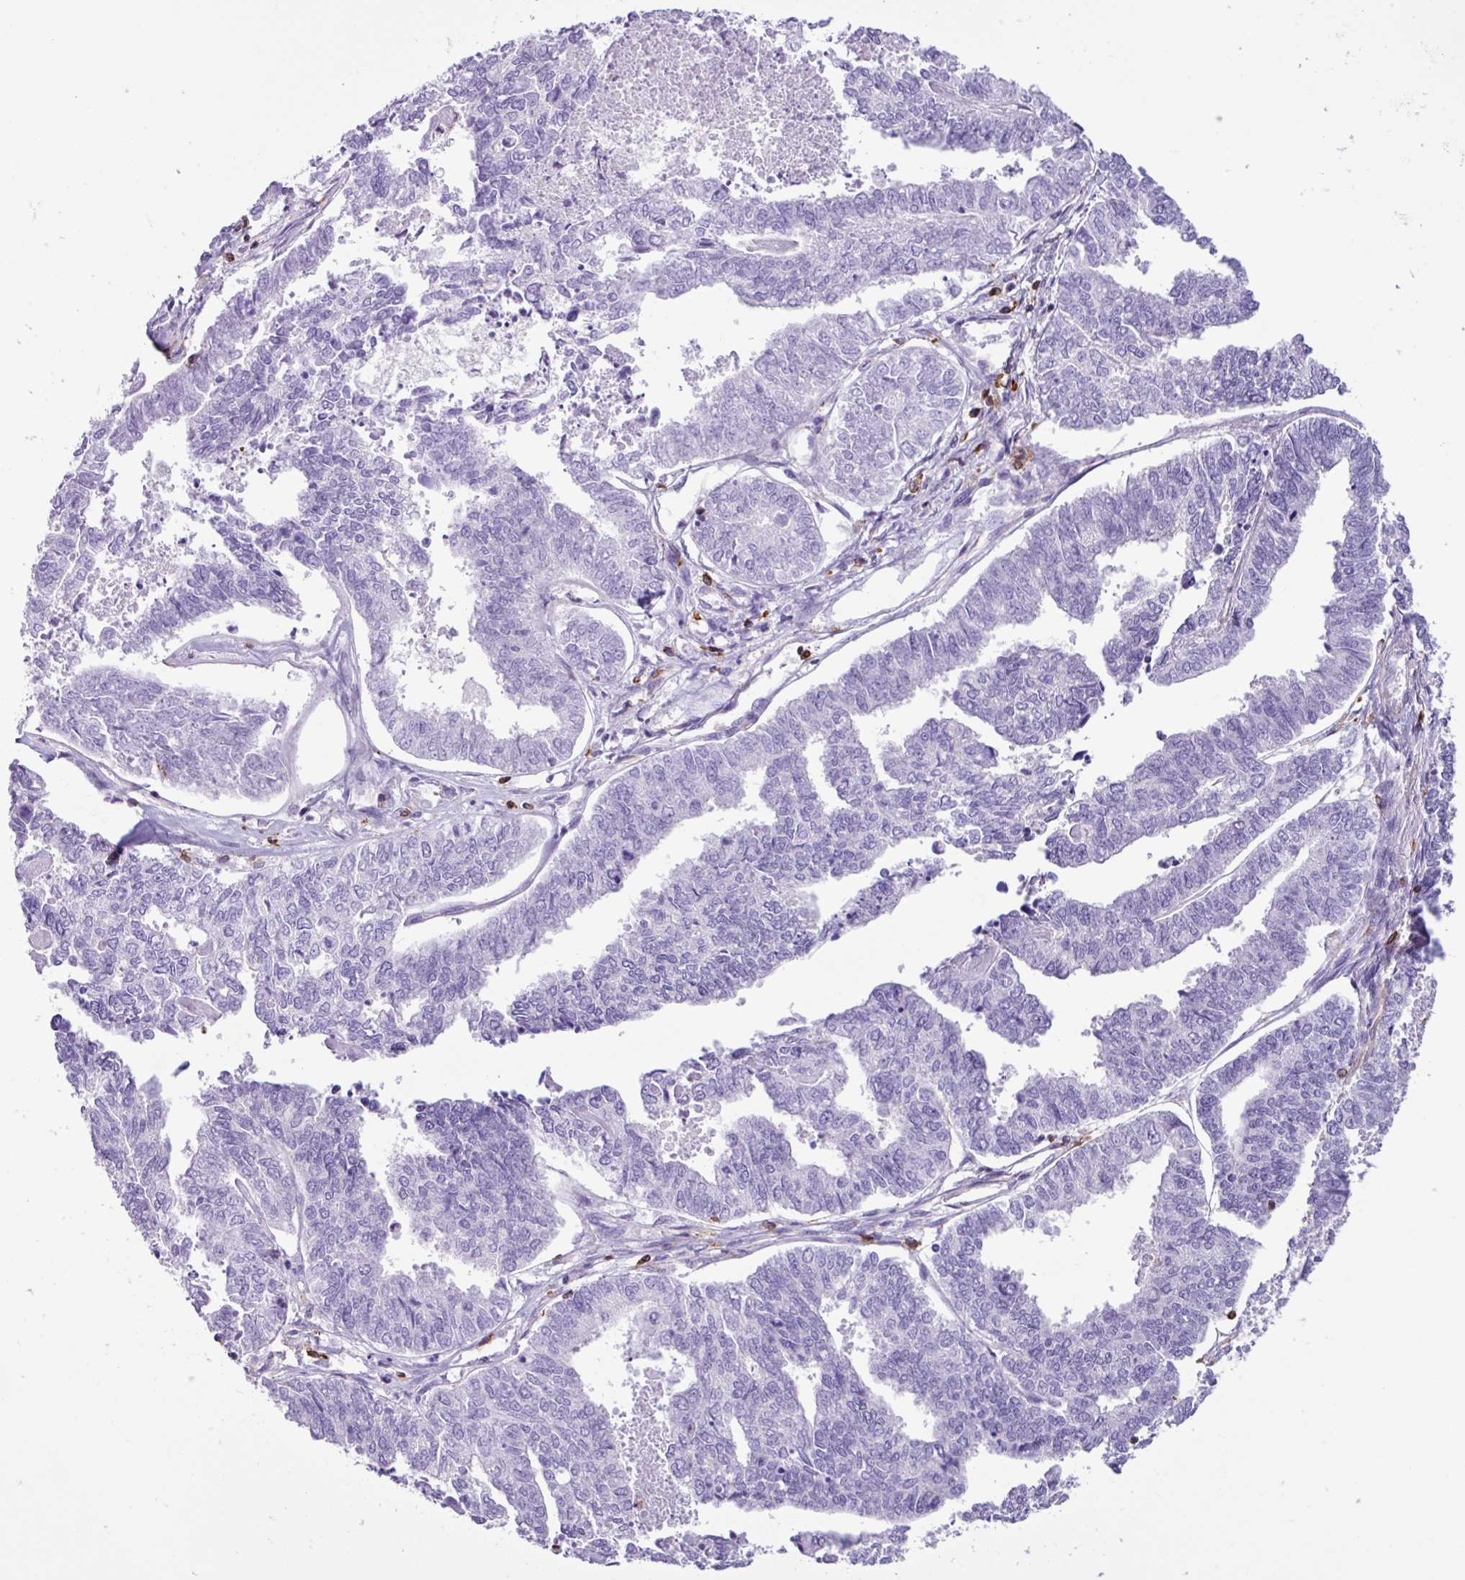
{"staining": {"intensity": "negative", "quantity": "none", "location": "none"}, "tissue": "endometrial cancer", "cell_type": "Tumor cells", "image_type": "cancer", "snomed": [{"axis": "morphology", "description": "Adenocarcinoma, NOS"}, {"axis": "topography", "description": "Endometrium"}], "caption": "The histopathology image displays no staining of tumor cells in endometrial cancer.", "gene": "PPP1R18", "patient": {"sex": "female", "age": 73}}